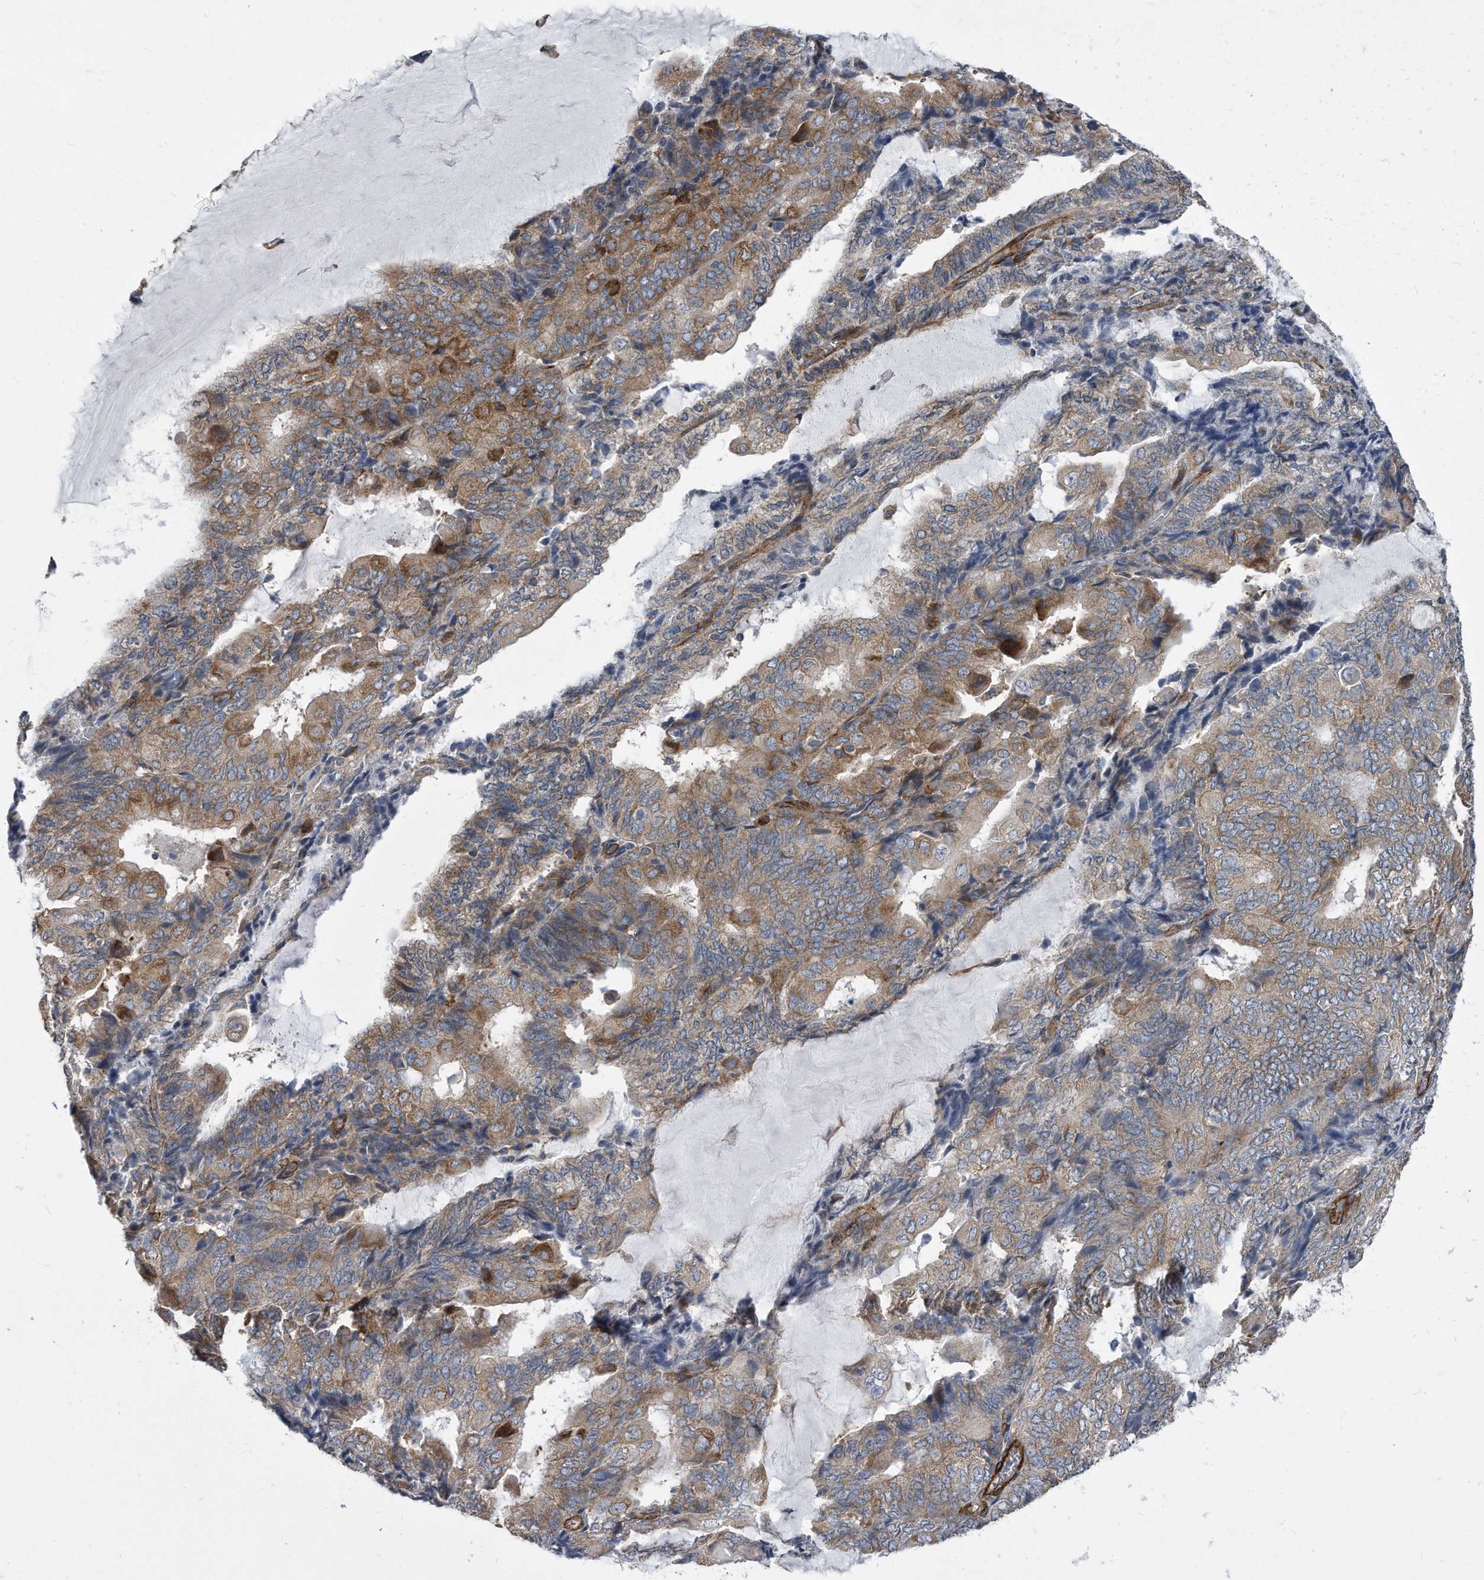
{"staining": {"intensity": "moderate", "quantity": "25%-75%", "location": "cytoplasmic/membranous"}, "tissue": "endometrial cancer", "cell_type": "Tumor cells", "image_type": "cancer", "snomed": [{"axis": "morphology", "description": "Adenocarcinoma, NOS"}, {"axis": "topography", "description": "Endometrium"}], "caption": "Tumor cells show medium levels of moderate cytoplasmic/membranous positivity in about 25%-75% of cells in human endometrial cancer.", "gene": "EIF2B4", "patient": {"sex": "female", "age": 81}}